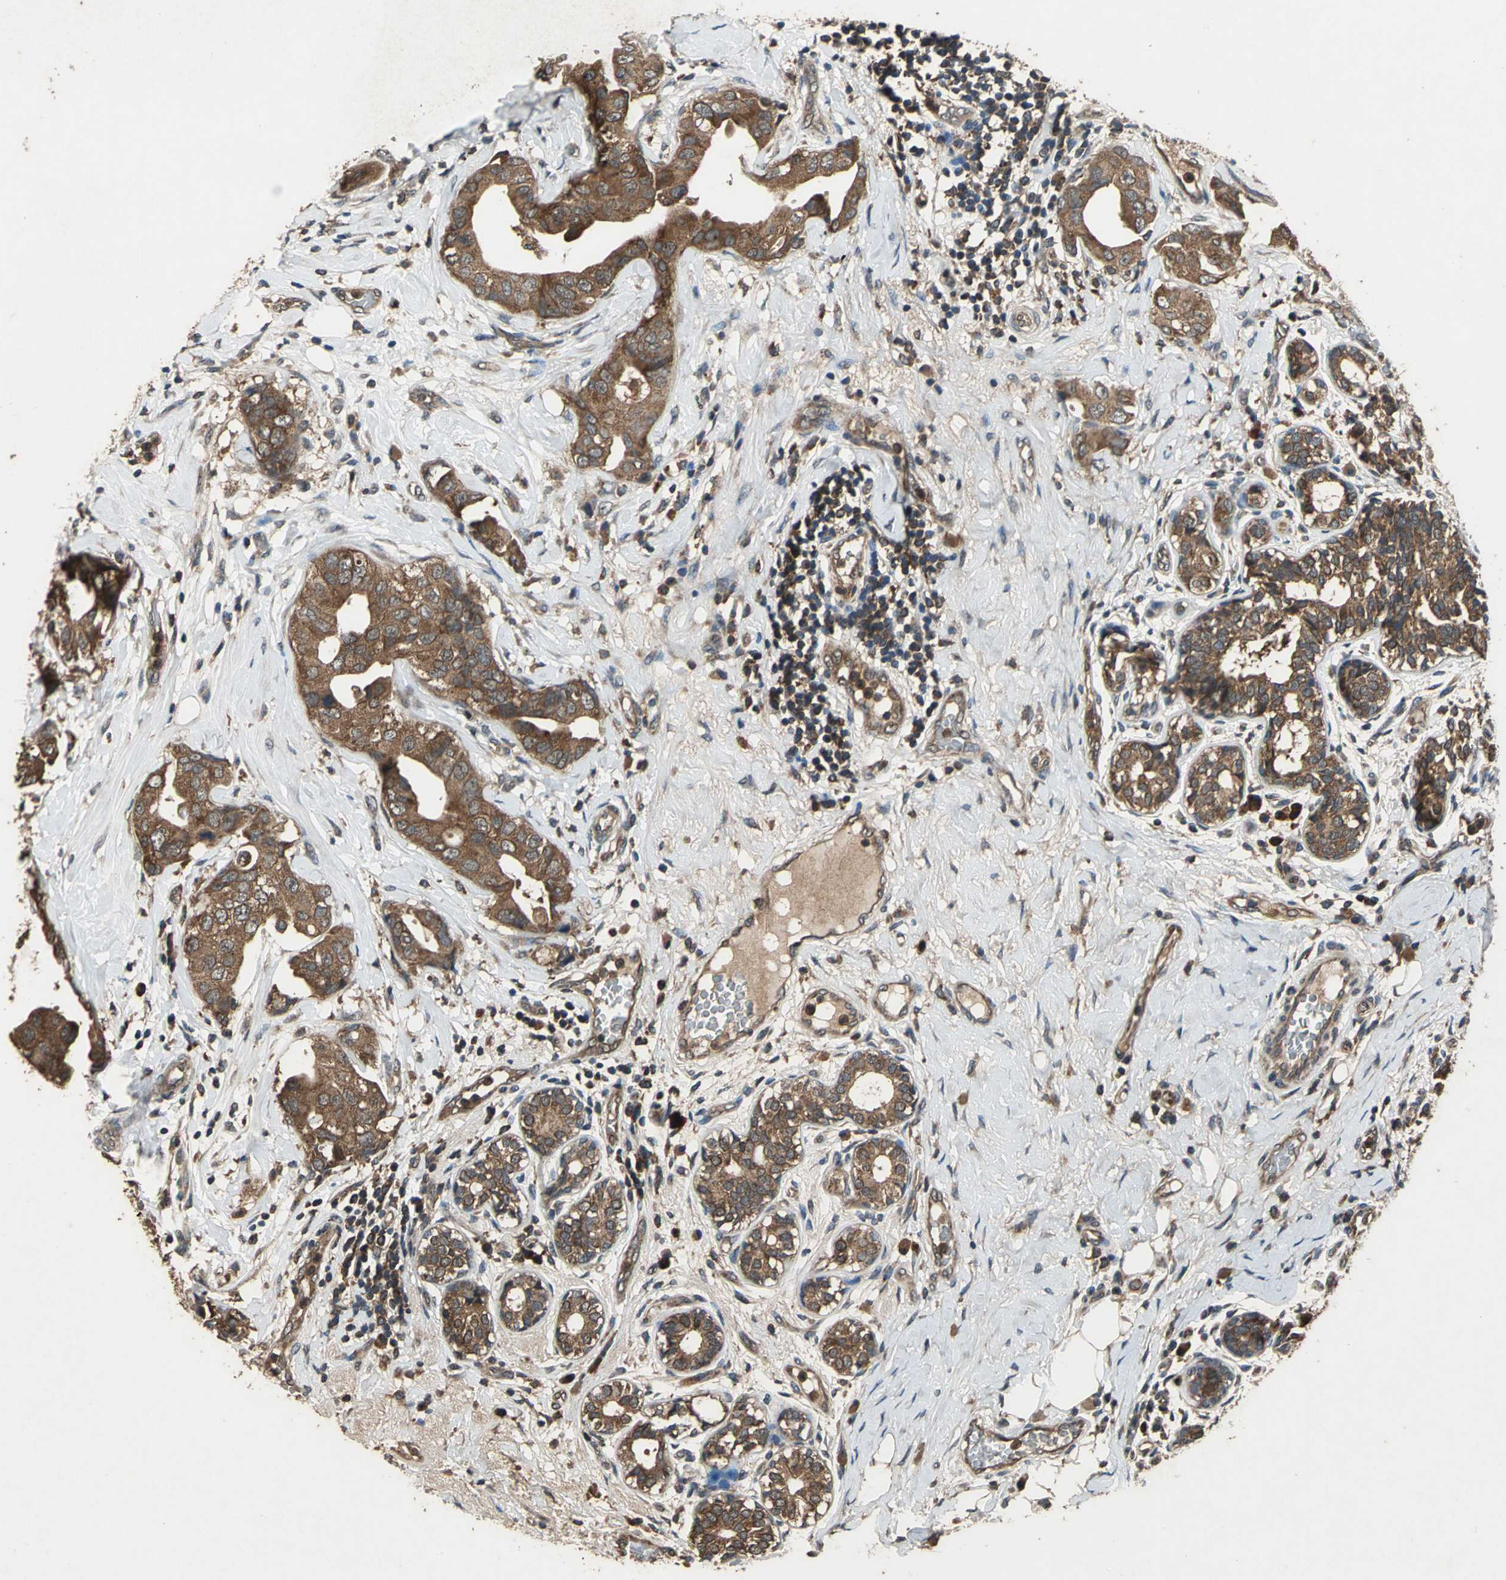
{"staining": {"intensity": "strong", "quantity": ">75%", "location": "cytoplasmic/membranous"}, "tissue": "breast cancer", "cell_type": "Tumor cells", "image_type": "cancer", "snomed": [{"axis": "morphology", "description": "Duct carcinoma"}, {"axis": "topography", "description": "Breast"}], "caption": "The histopathology image shows staining of breast cancer (intraductal carcinoma), revealing strong cytoplasmic/membranous protein expression (brown color) within tumor cells. (DAB (3,3'-diaminobenzidine) IHC, brown staining for protein, blue staining for nuclei).", "gene": "ZNF608", "patient": {"sex": "female", "age": 40}}